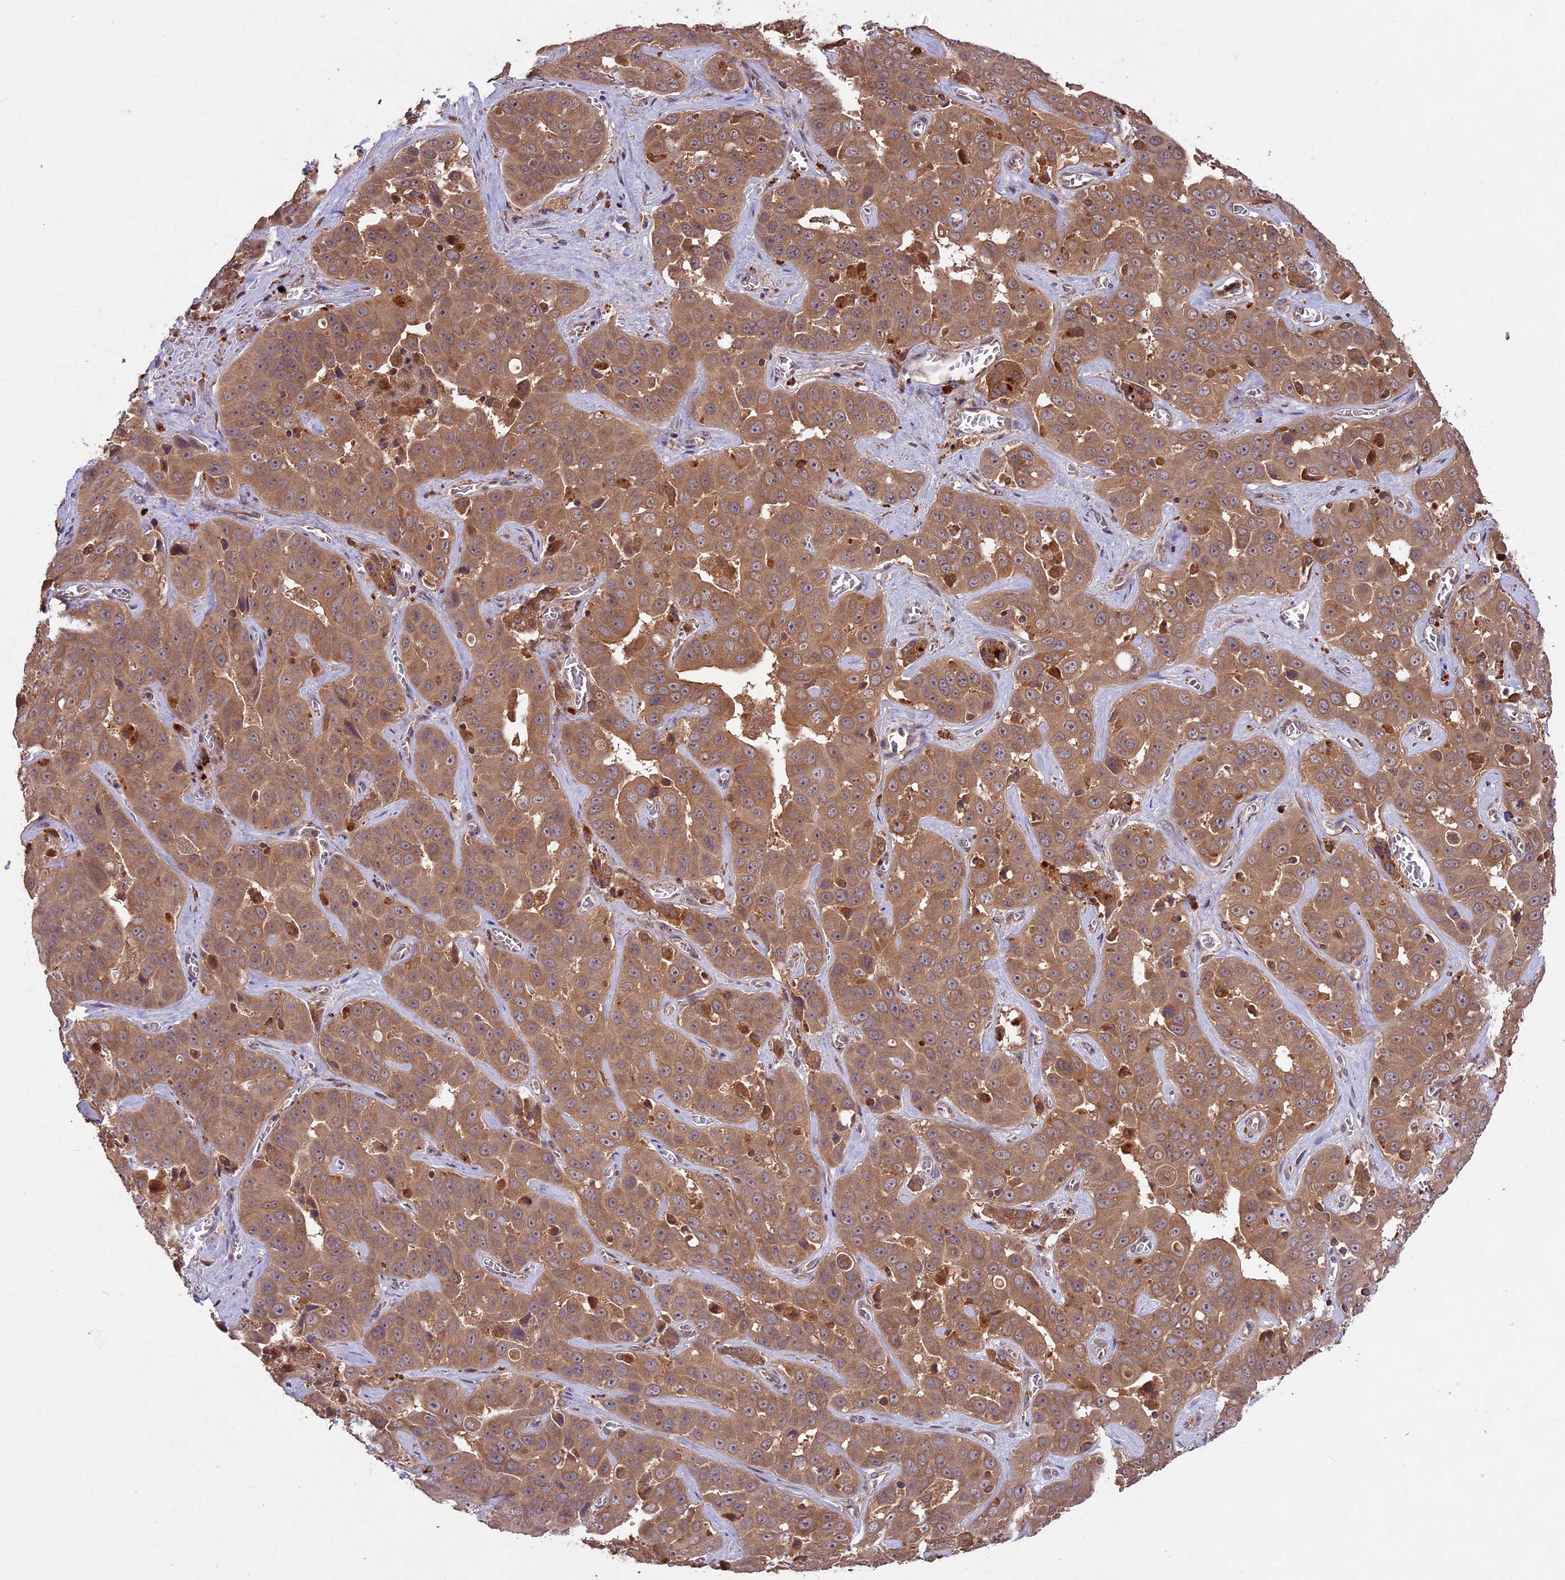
{"staining": {"intensity": "moderate", "quantity": ">75%", "location": "cytoplasmic/membranous"}, "tissue": "liver cancer", "cell_type": "Tumor cells", "image_type": "cancer", "snomed": [{"axis": "morphology", "description": "Cholangiocarcinoma"}, {"axis": "topography", "description": "Liver"}], "caption": "DAB immunohistochemical staining of human liver cancer shows moderate cytoplasmic/membranous protein expression in about >75% of tumor cells.", "gene": "CHAC1", "patient": {"sex": "female", "age": 52}}